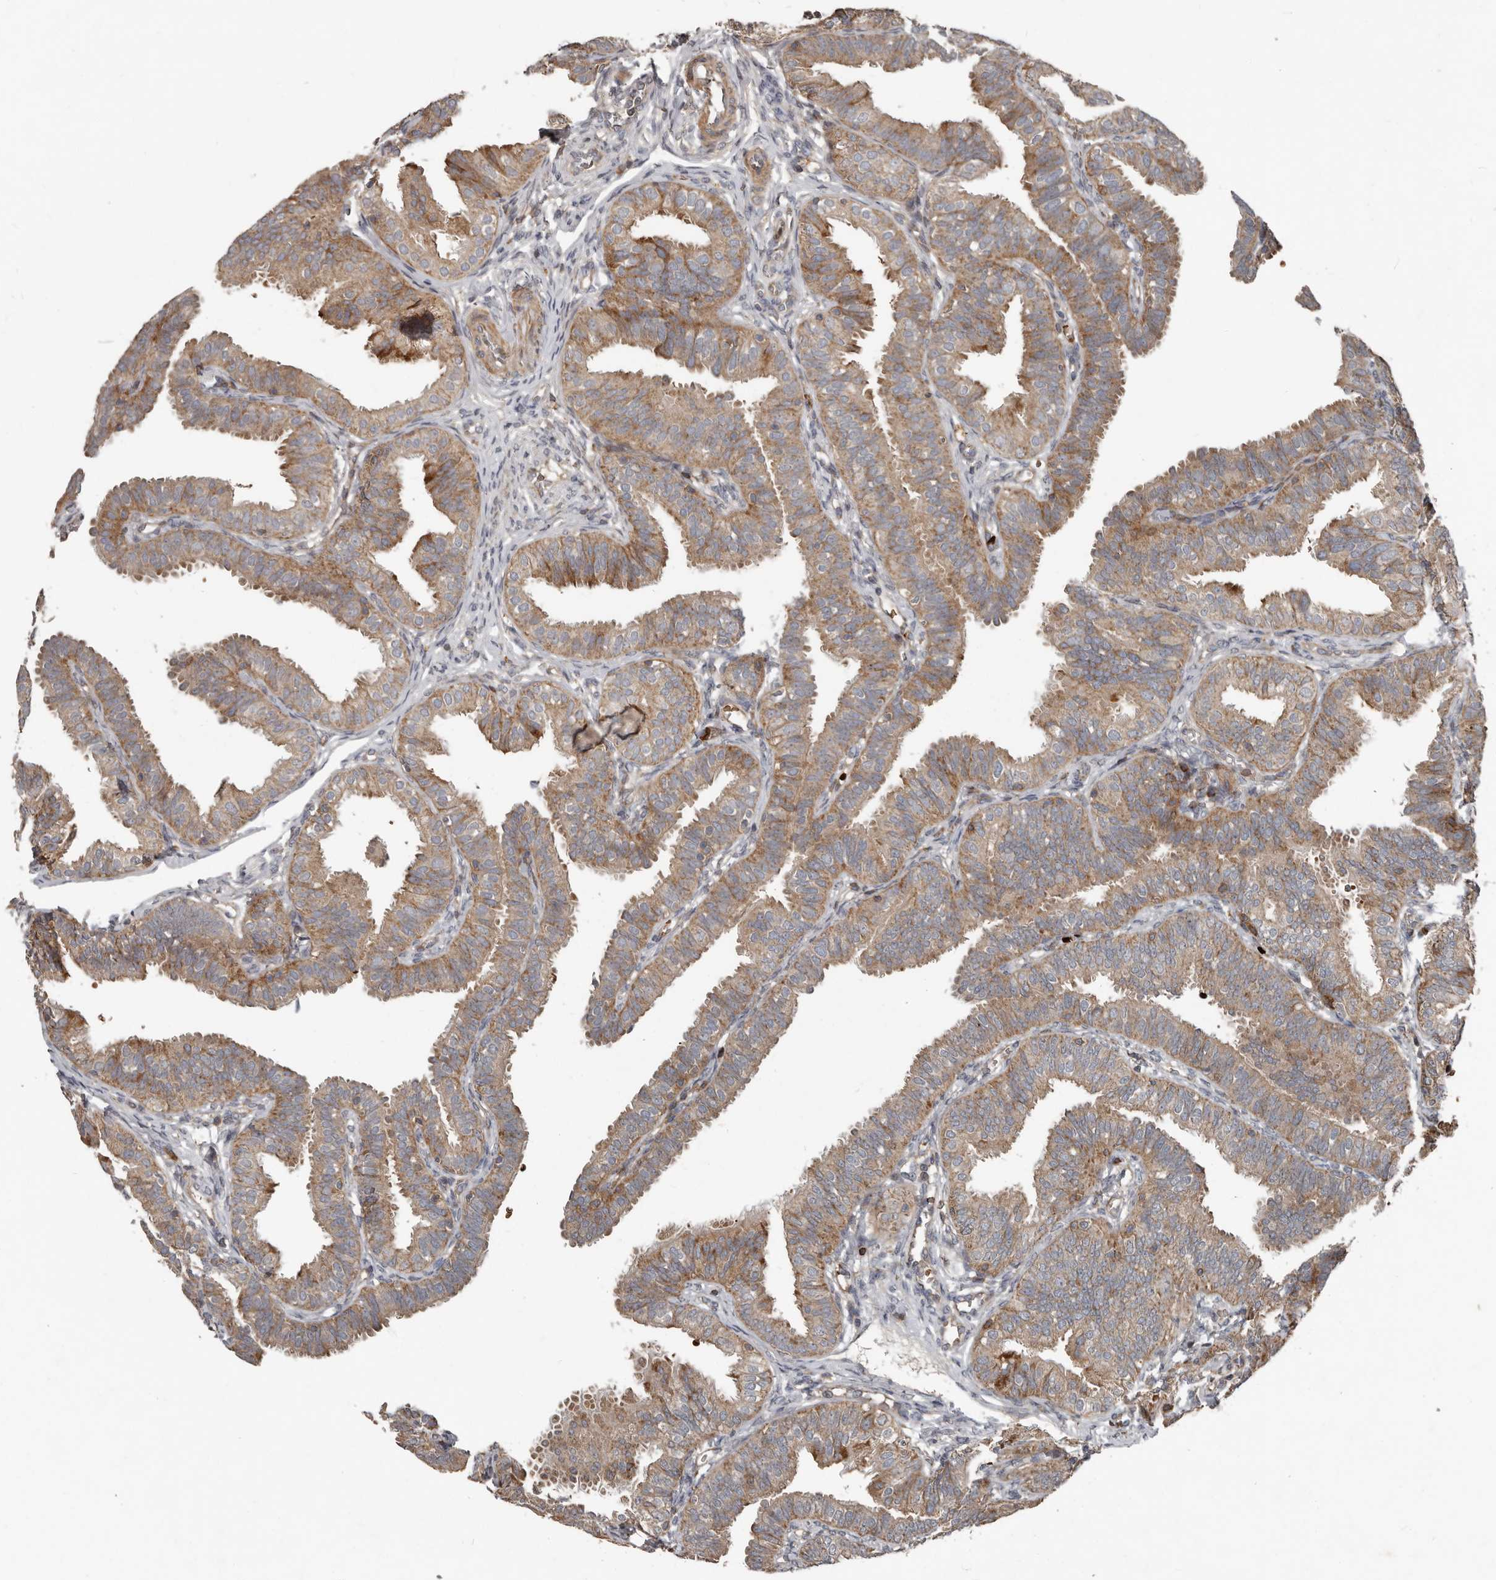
{"staining": {"intensity": "moderate", "quantity": ">75%", "location": "cytoplasmic/membranous"}, "tissue": "fallopian tube", "cell_type": "Glandular cells", "image_type": "normal", "snomed": [{"axis": "morphology", "description": "Normal tissue, NOS"}, {"axis": "topography", "description": "Fallopian tube"}], "caption": "Glandular cells demonstrate medium levels of moderate cytoplasmic/membranous staining in approximately >75% of cells in benign fallopian tube. The protein of interest is stained brown, and the nuclei are stained in blue (DAB IHC with brightfield microscopy, high magnification).", "gene": "FBXO31", "patient": {"sex": "female", "age": 35}}